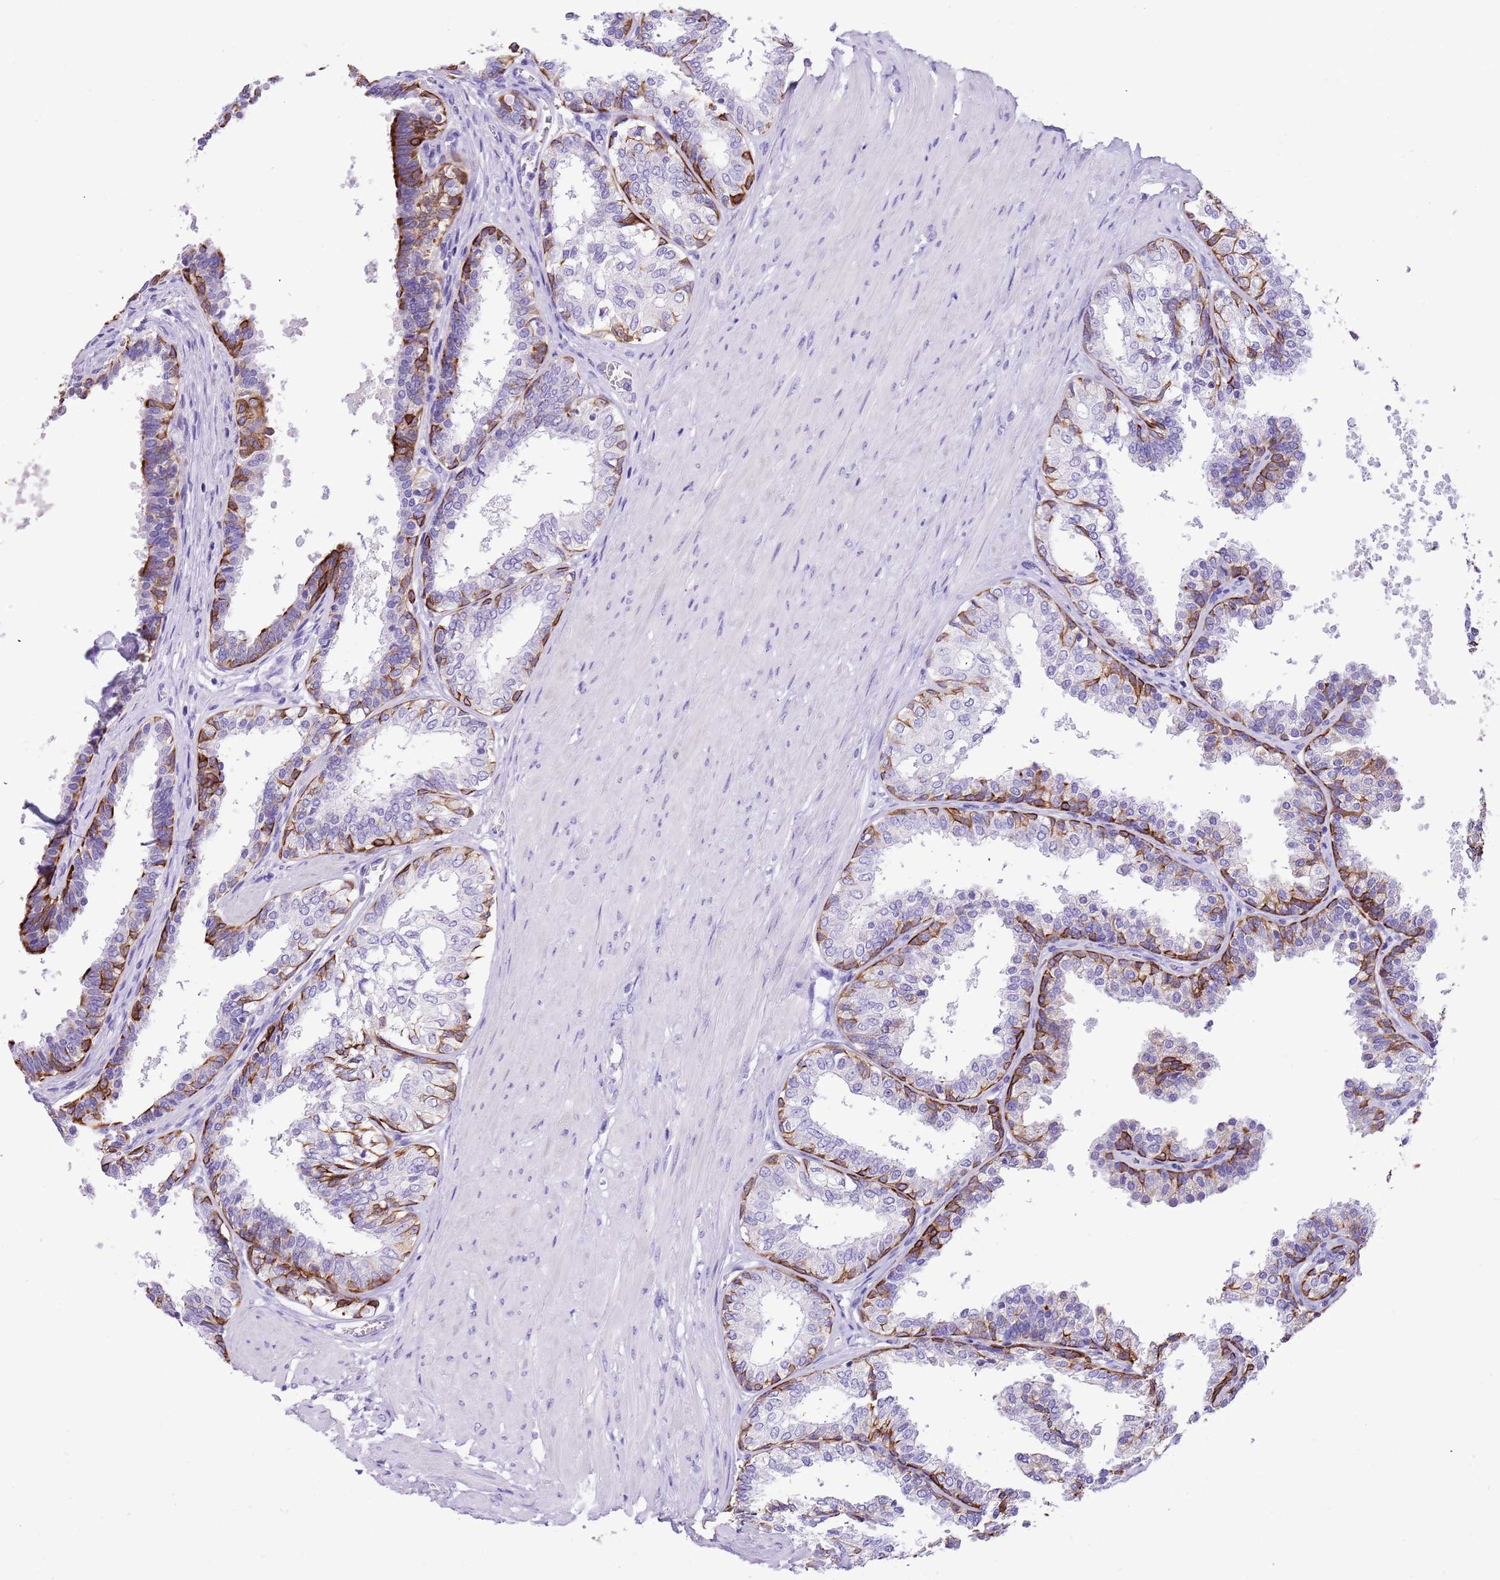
{"staining": {"intensity": "strong", "quantity": "25%-75%", "location": "cytoplasmic/membranous"}, "tissue": "prostate", "cell_type": "Glandular cells", "image_type": "normal", "snomed": [{"axis": "morphology", "description": "Normal tissue, NOS"}, {"axis": "topography", "description": "Prostate"}], "caption": "This image exhibits benign prostate stained with IHC to label a protein in brown. The cytoplasmic/membranous of glandular cells show strong positivity for the protein. Nuclei are counter-stained blue.", "gene": "R3HDM4", "patient": {"sex": "male", "age": 48}}